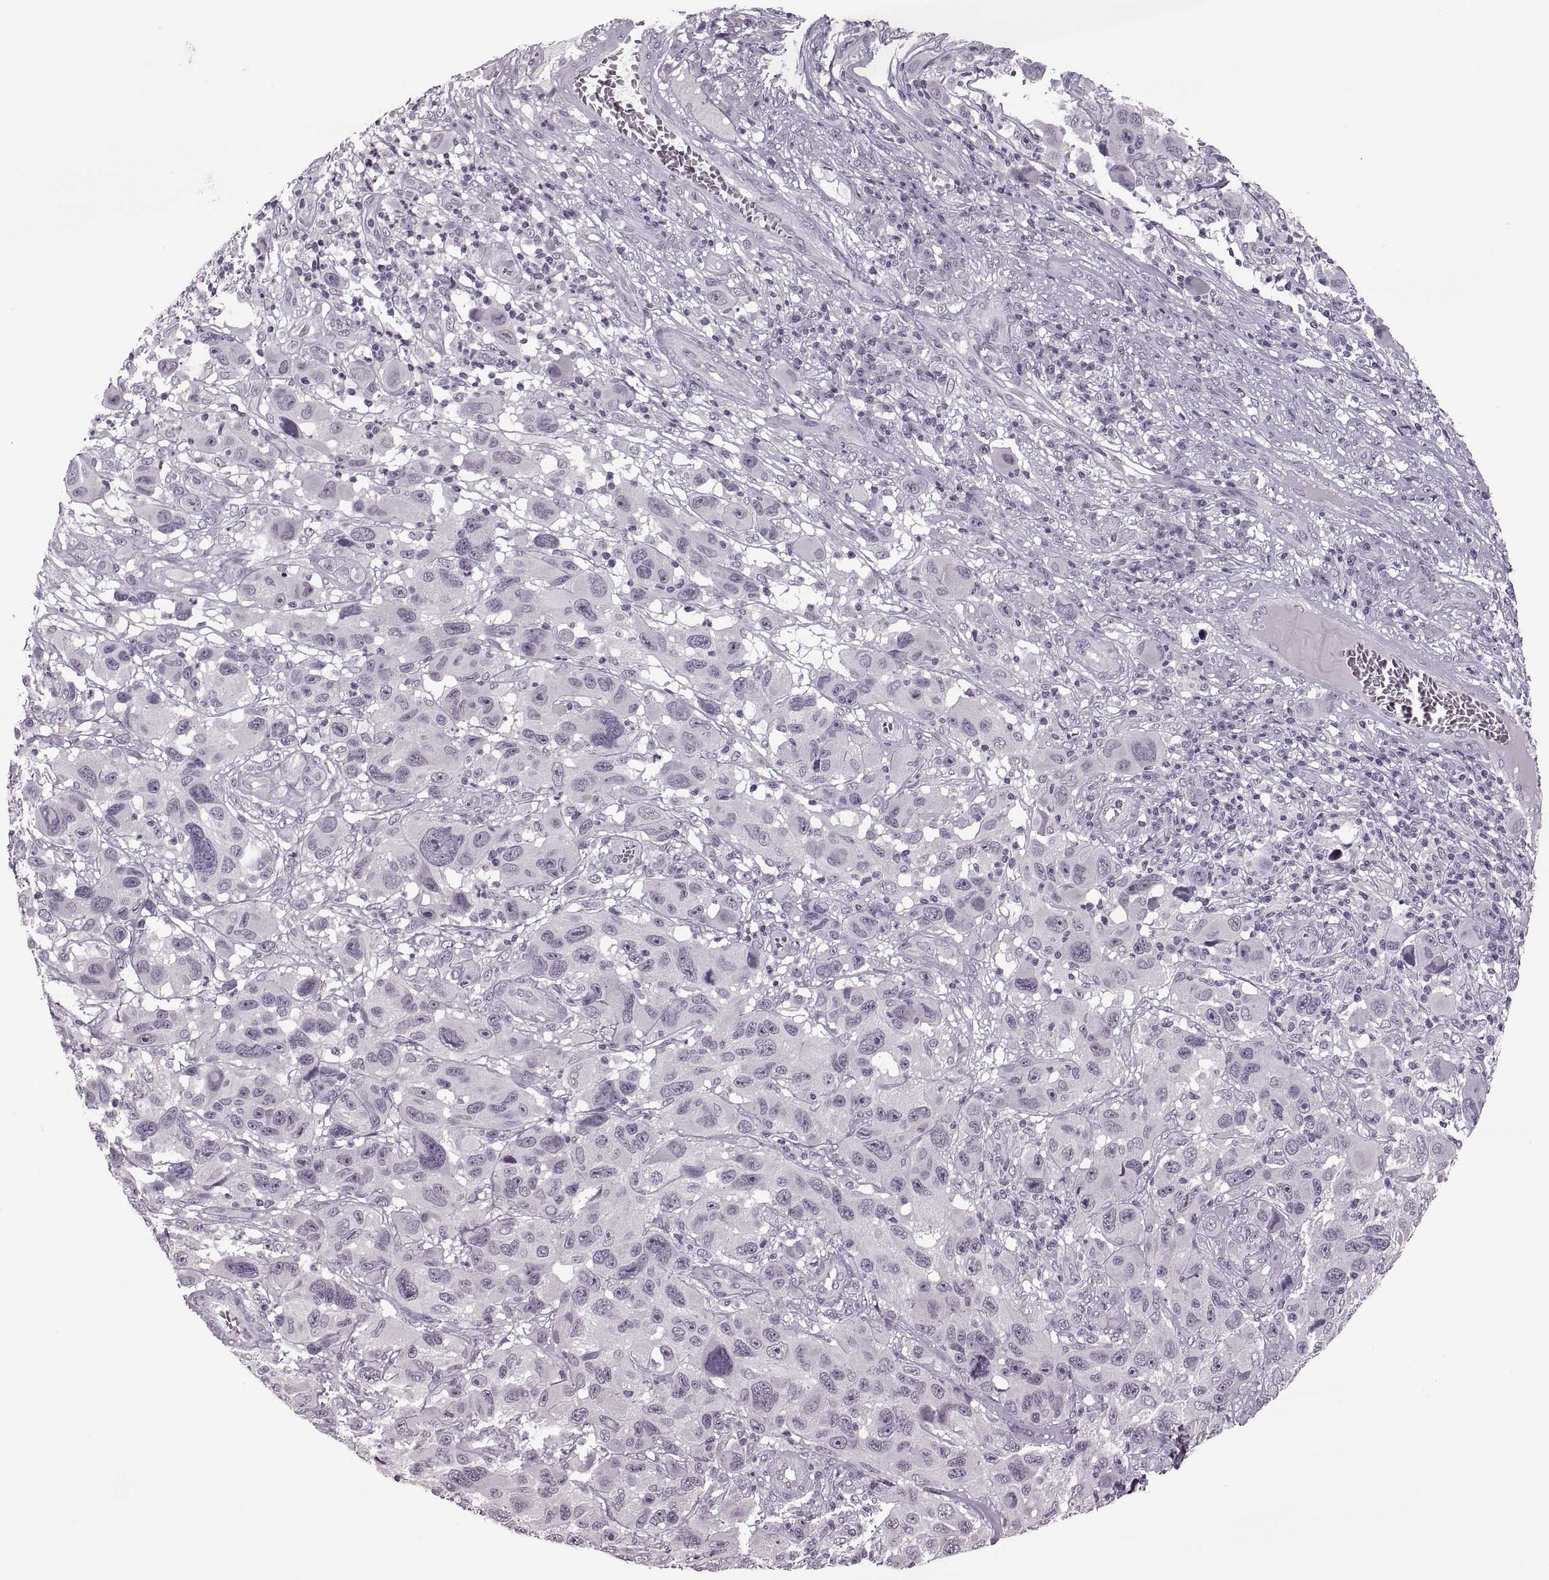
{"staining": {"intensity": "negative", "quantity": "none", "location": "none"}, "tissue": "melanoma", "cell_type": "Tumor cells", "image_type": "cancer", "snomed": [{"axis": "morphology", "description": "Malignant melanoma, NOS"}, {"axis": "topography", "description": "Skin"}], "caption": "The immunohistochemistry micrograph has no significant expression in tumor cells of melanoma tissue. (Brightfield microscopy of DAB (3,3'-diaminobenzidine) immunohistochemistry (IHC) at high magnification).", "gene": "PAGE5", "patient": {"sex": "male", "age": 53}}